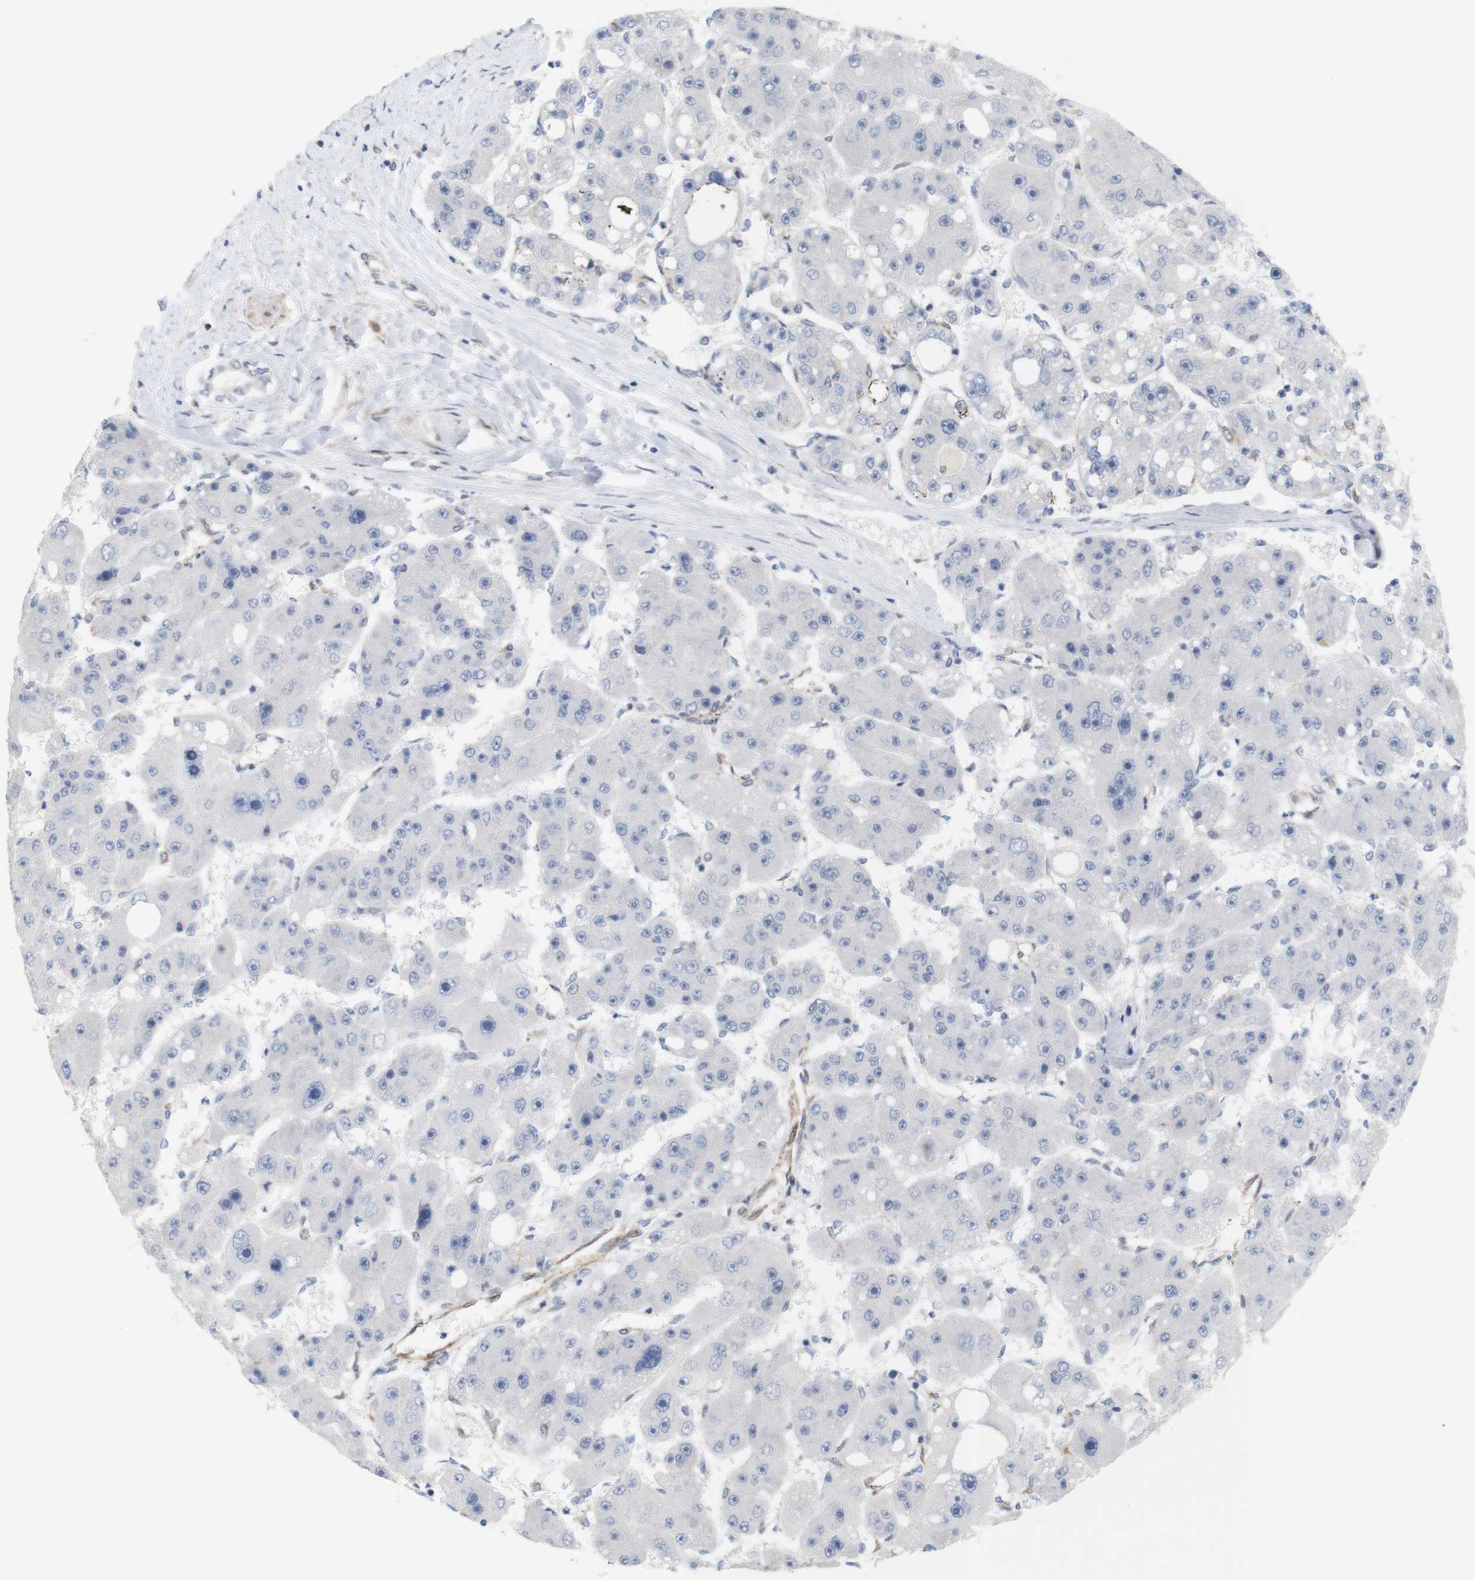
{"staining": {"intensity": "negative", "quantity": "none", "location": "none"}, "tissue": "liver cancer", "cell_type": "Tumor cells", "image_type": "cancer", "snomed": [{"axis": "morphology", "description": "Carcinoma, Hepatocellular, NOS"}, {"axis": "topography", "description": "Liver"}], "caption": "Human liver hepatocellular carcinoma stained for a protein using immunohistochemistry (IHC) demonstrates no expression in tumor cells.", "gene": "ITPR1", "patient": {"sex": "female", "age": 61}}